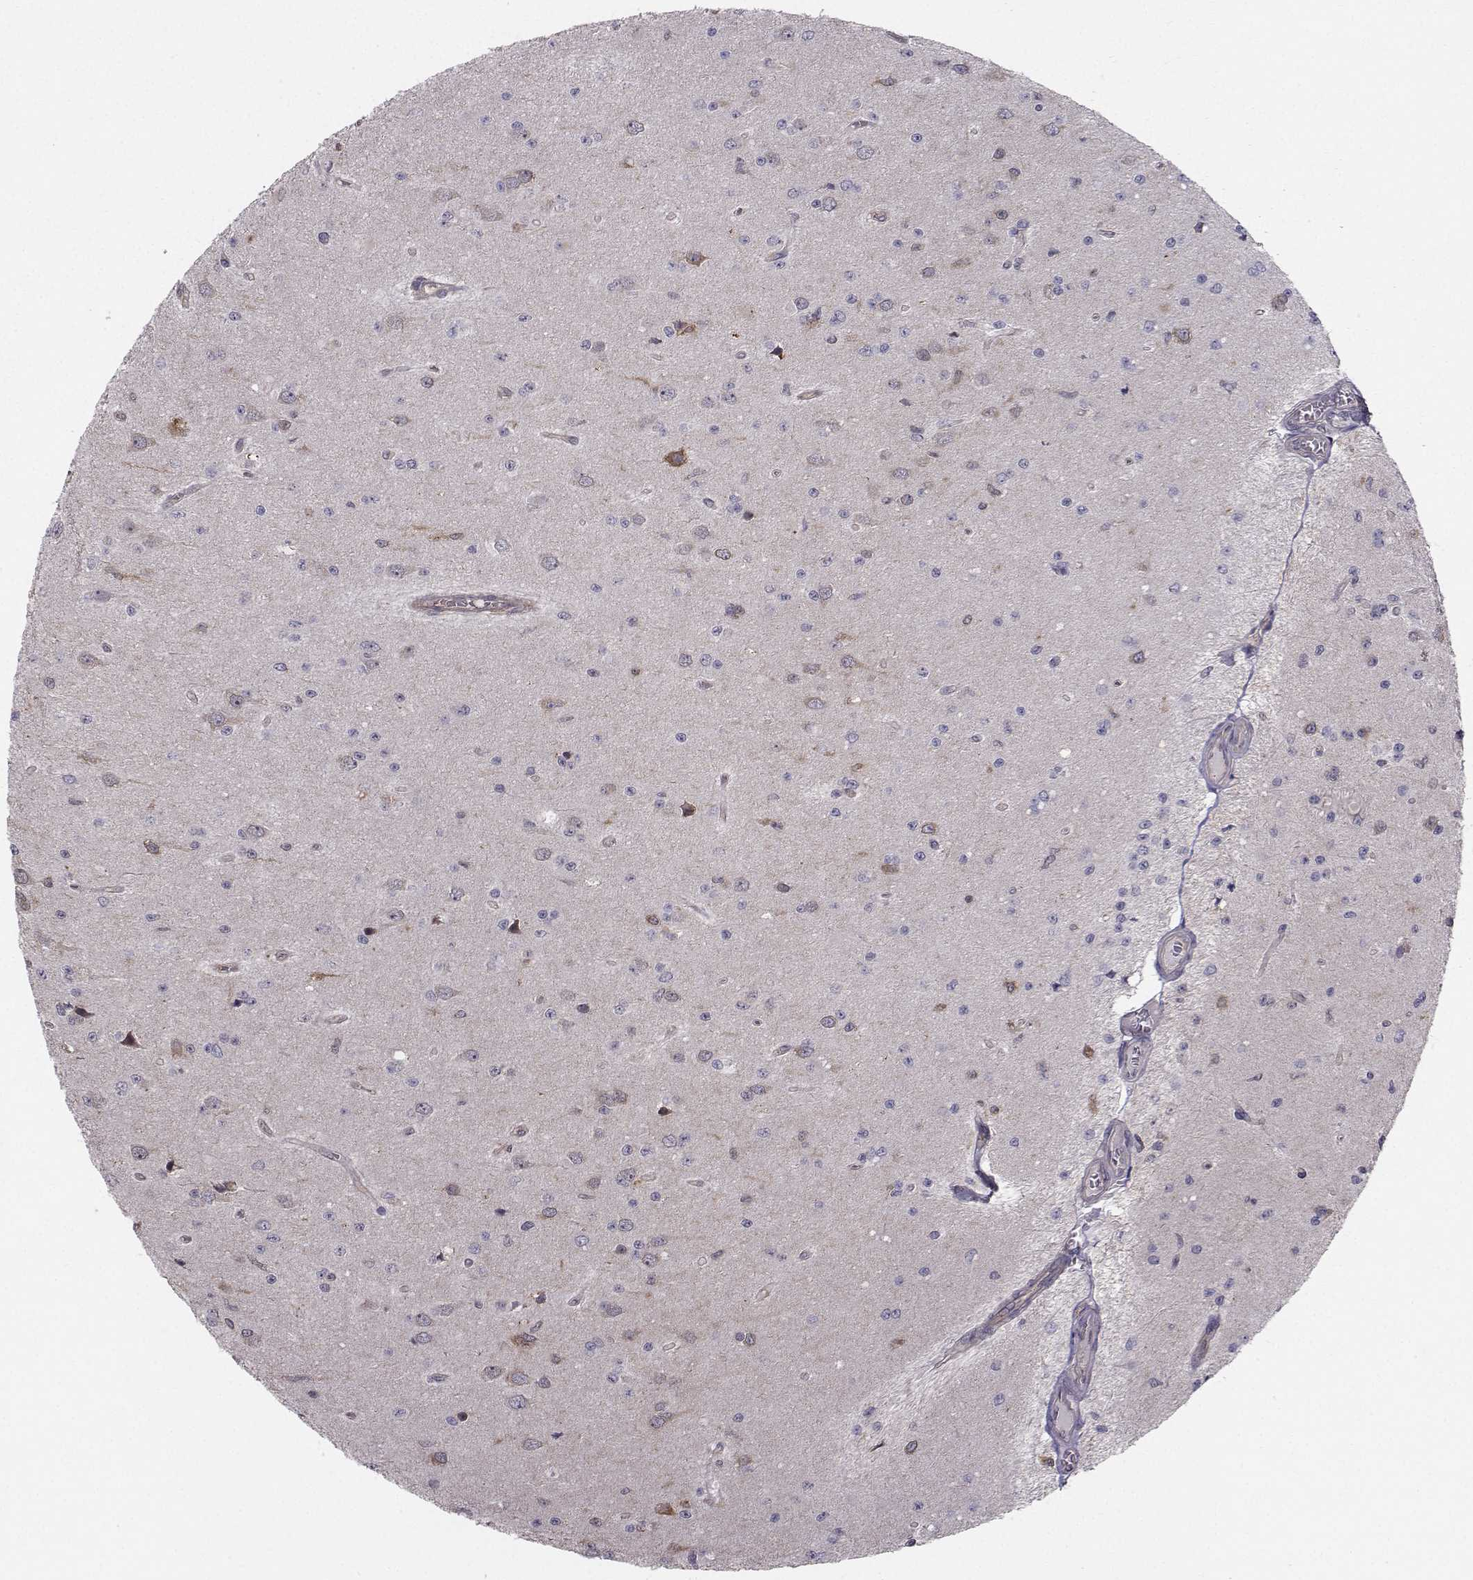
{"staining": {"intensity": "negative", "quantity": "none", "location": "none"}, "tissue": "glioma", "cell_type": "Tumor cells", "image_type": "cancer", "snomed": [{"axis": "morphology", "description": "Glioma, malignant, Low grade"}, {"axis": "topography", "description": "Brain"}], "caption": "Tumor cells are negative for protein expression in human malignant glioma (low-grade).", "gene": "HSP90AB1", "patient": {"sex": "female", "age": 45}}